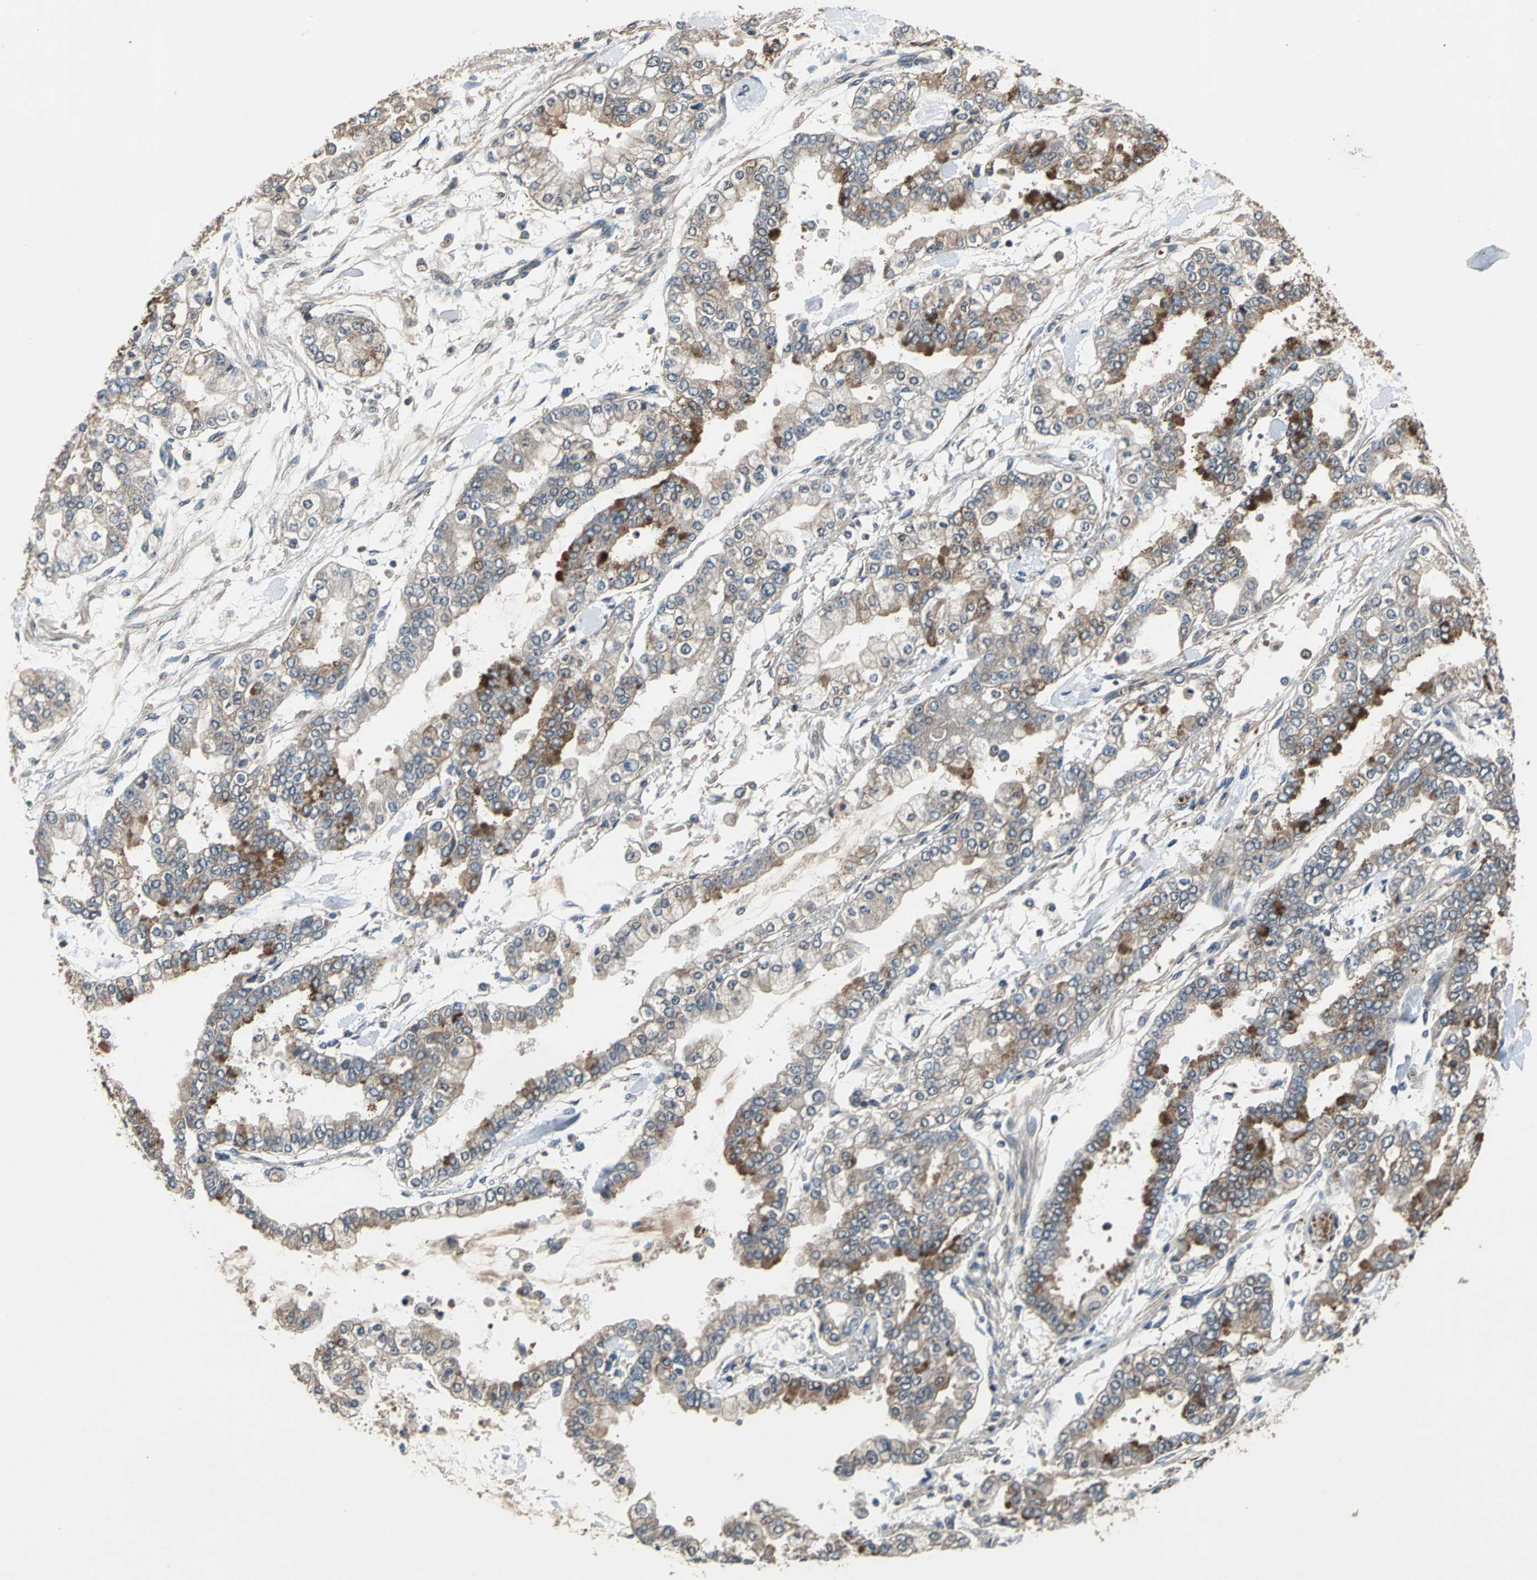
{"staining": {"intensity": "moderate", "quantity": ">75%", "location": "cytoplasmic/membranous"}, "tissue": "stomach cancer", "cell_type": "Tumor cells", "image_type": "cancer", "snomed": [{"axis": "morphology", "description": "Normal tissue, NOS"}, {"axis": "morphology", "description": "Adenocarcinoma, NOS"}, {"axis": "topography", "description": "Stomach, upper"}, {"axis": "topography", "description": "Stomach"}], "caption": "The histopathology image exhibits a brown stain indicating the presence of a protein in the cytoplasmic/membranous of tumor cells in stomach adenocarcinoma.", "gene": "ZNF608", "patient": {"sex": "male", "age": 76}}